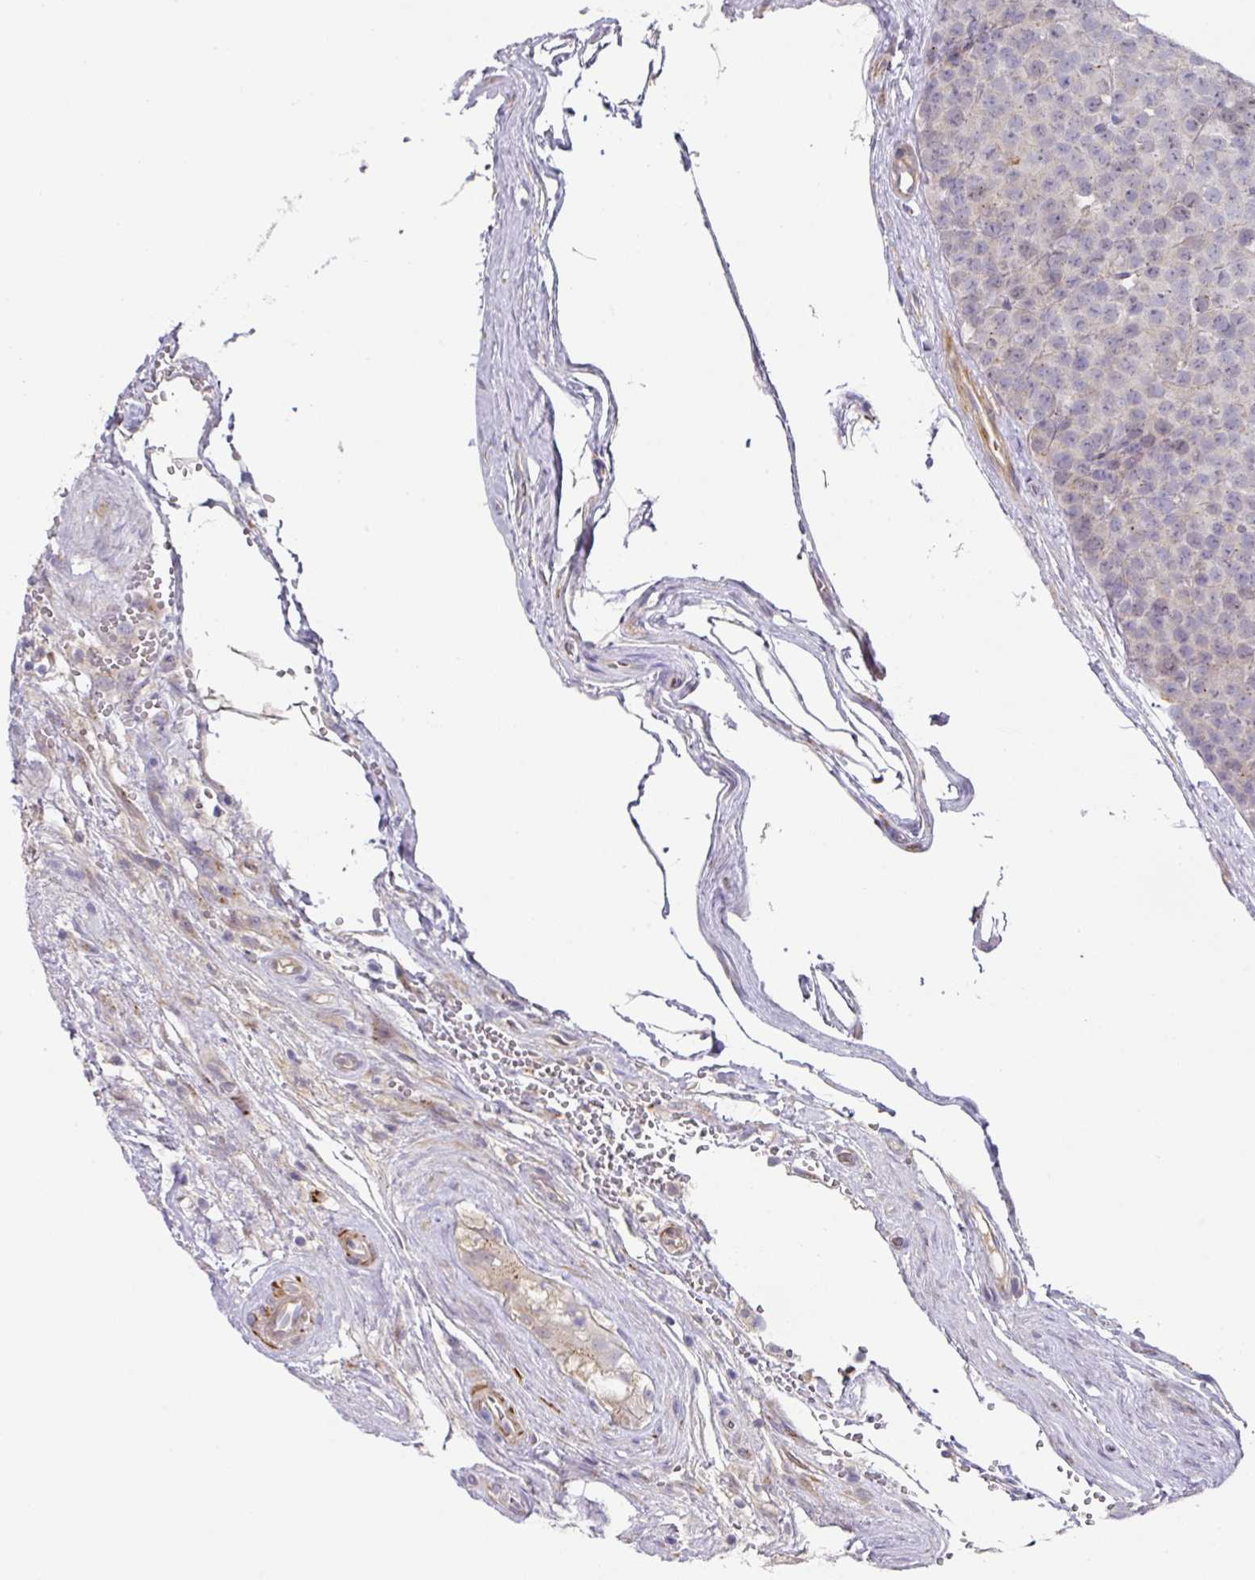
{"staining": {"intensity": "negative", "quantity": "none", "location": "none"}, "tissue": "testis cancer", "cell_type": "Tumor cells", "image_type": "cancer", "snomed": [{"axis": "morphology", "description": "Seminoma, NOS"}, {"axis": "topography", "description": "Testis"}], "caption": "This histopathology image is of testis cancer stained with IHC to label a protein in brown with the nuclei are counter-stained blue. There is no staining in tumor cells.", "gene": "TARM1", "patient": {"sex": "male", "age": 71}}